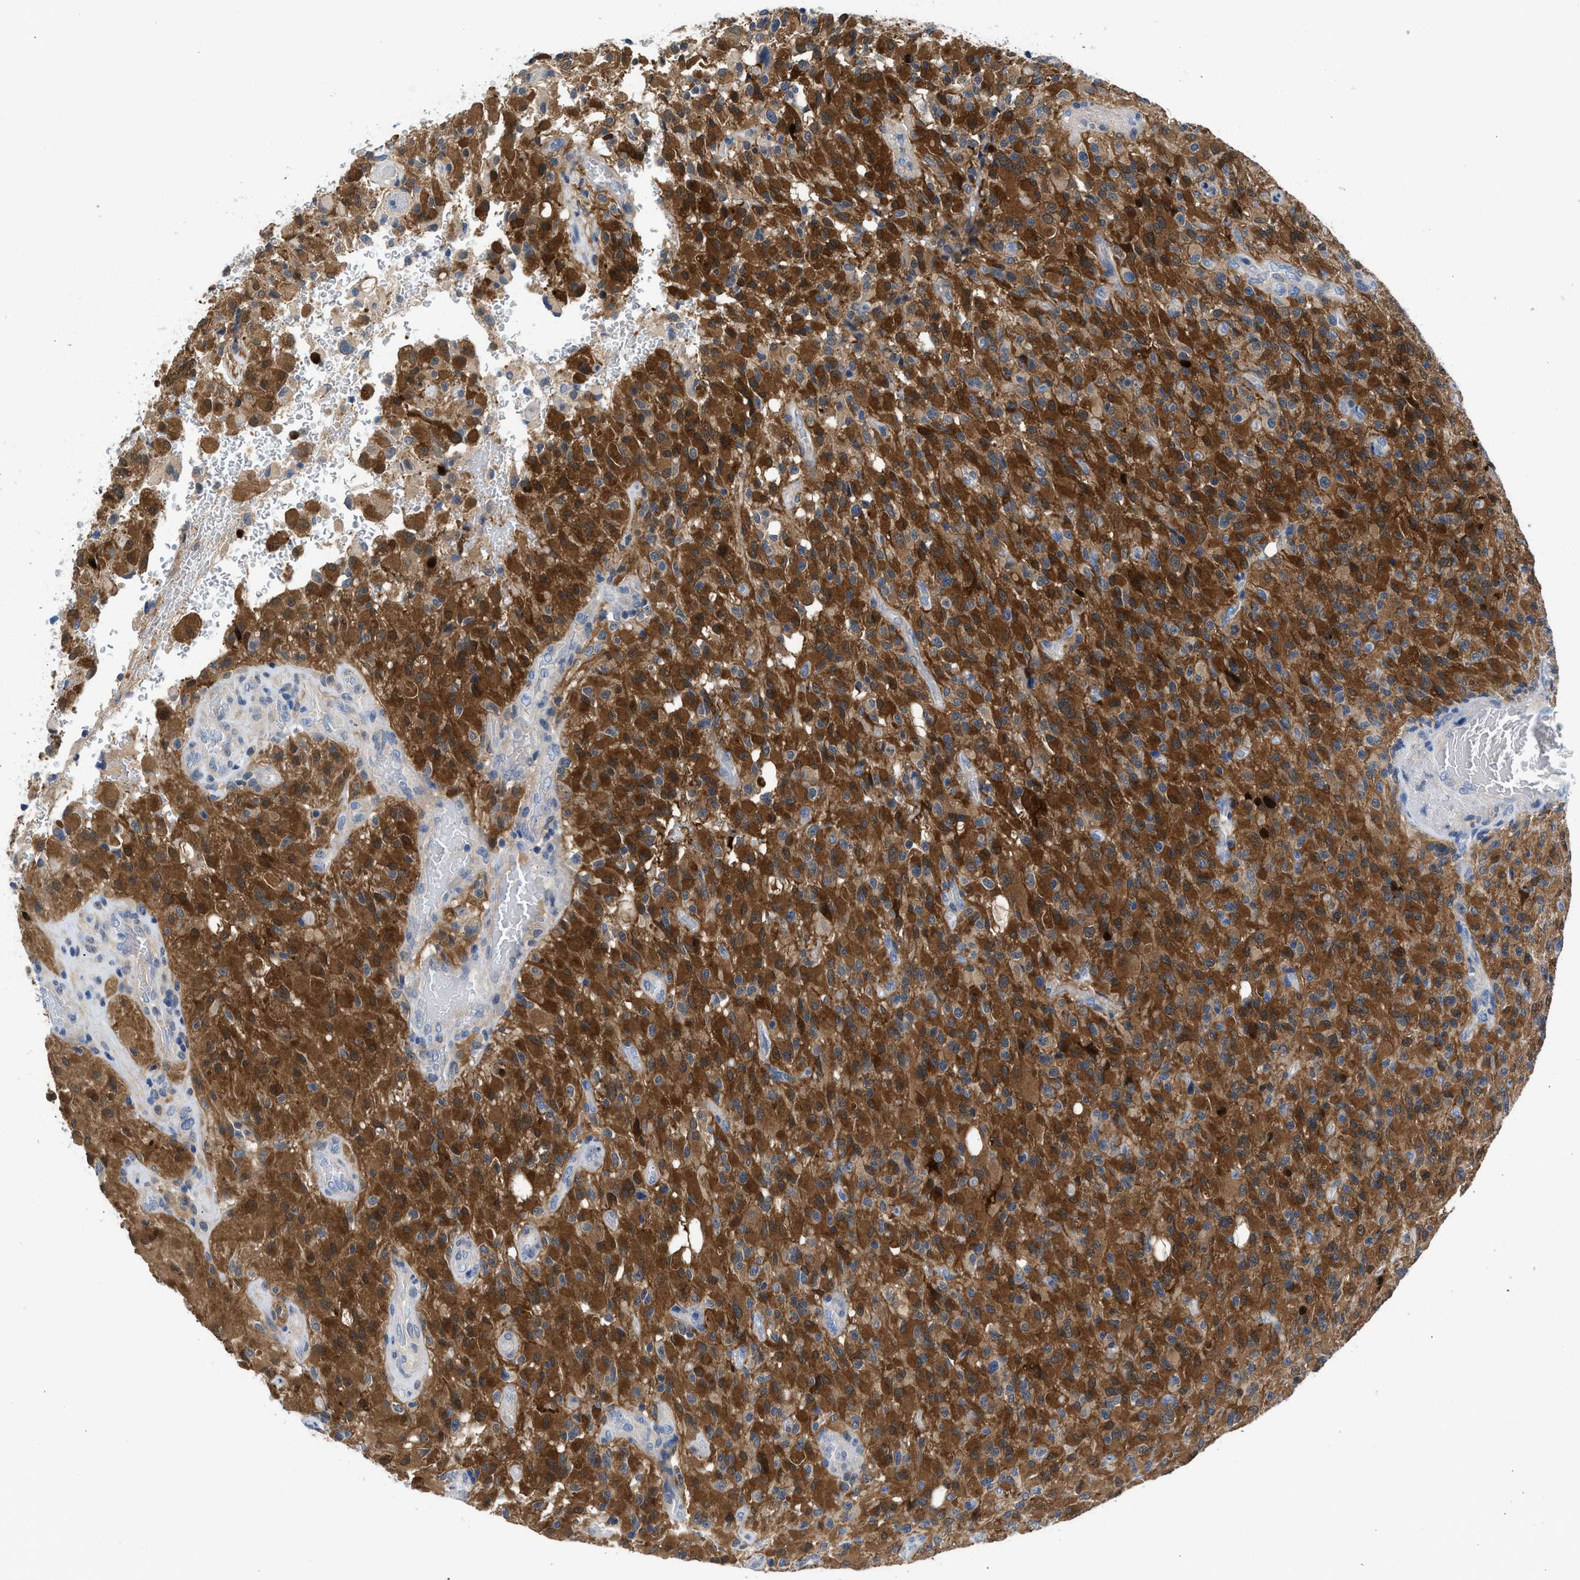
{"staining": {"intensity": "strong", "quantity": ">75%", "location": "cytoplasmic/membranous,nuclear"}, "tissue": "glioma", "cell_type": "Tumor cells", "image_type": "cancer", "snomed": [{"axis": "morphology", "description": "Glioma, malignant, High grade"}, {"axis": "topography", "description": "Brain"}], "caption": "Protein analysis of malignant glioma (high-grade) tissue reveals strong cytoplasmic/membranous and nuclear expression in about >75% of tumor cells.", "gene": "CBR1", "patient": {"sex": "male", "age": 71}}